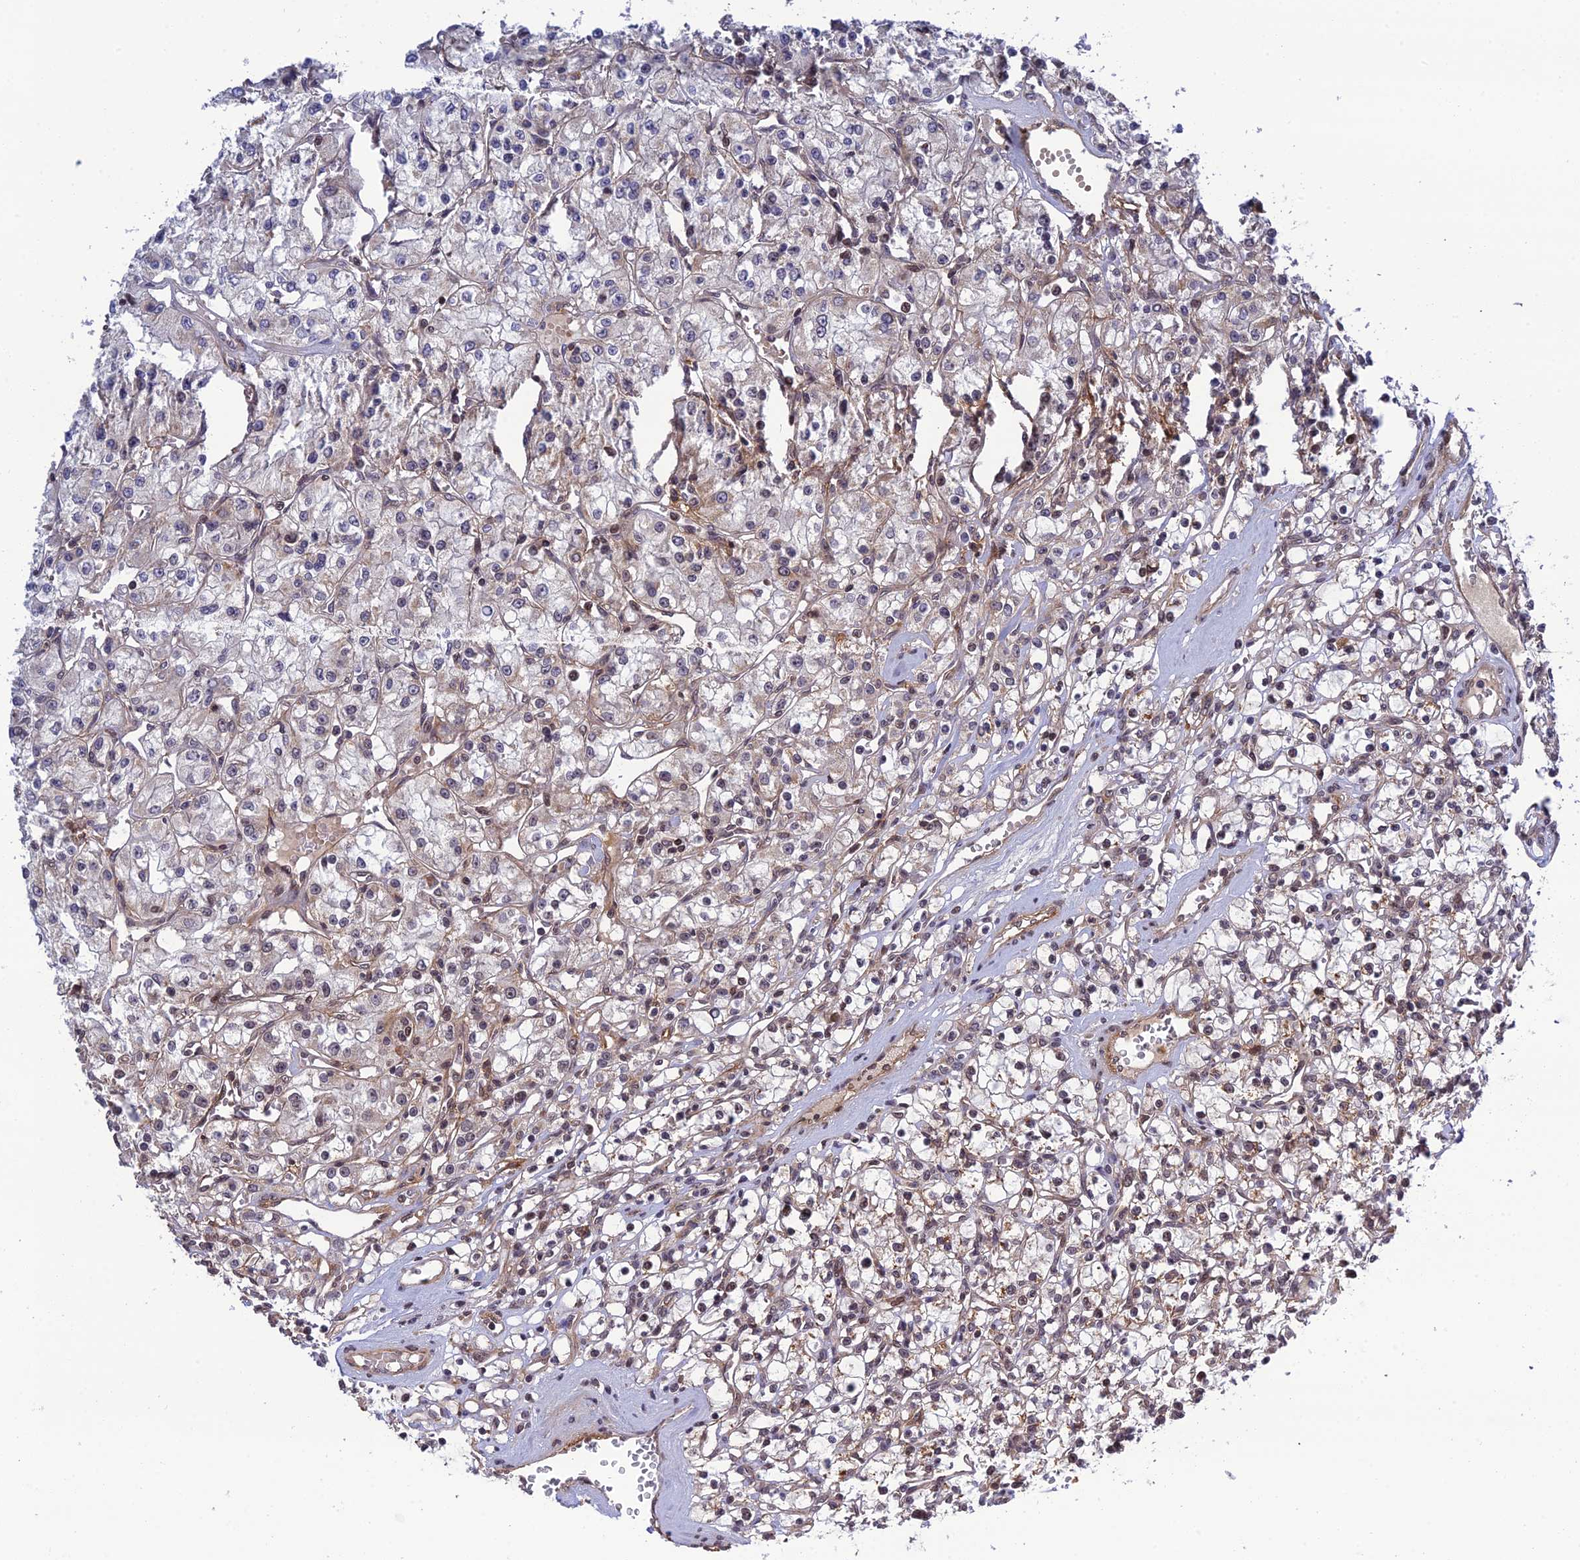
{"staining": {"intensity": "weak", "quantity": "25%-75%", "location": "cytoplasmic/membranous,nuclear"}, "tissue": "renal cancer", "cell_type": "Tumor cells", "image_type": "cancer", "snomed": [{"axis": "morphology", "description": "Adenocarcinoma, NOS"}, {"axis": "topography", "description": "Kidney"}], "caption": "The image reveals staining of renal cancer, revealing weak cytoplasmic/membranous and nuclear protein expression (brown color) within tumor cells.", "gene": "REXO1", "patient": {"sex": "female", "age": 59}}